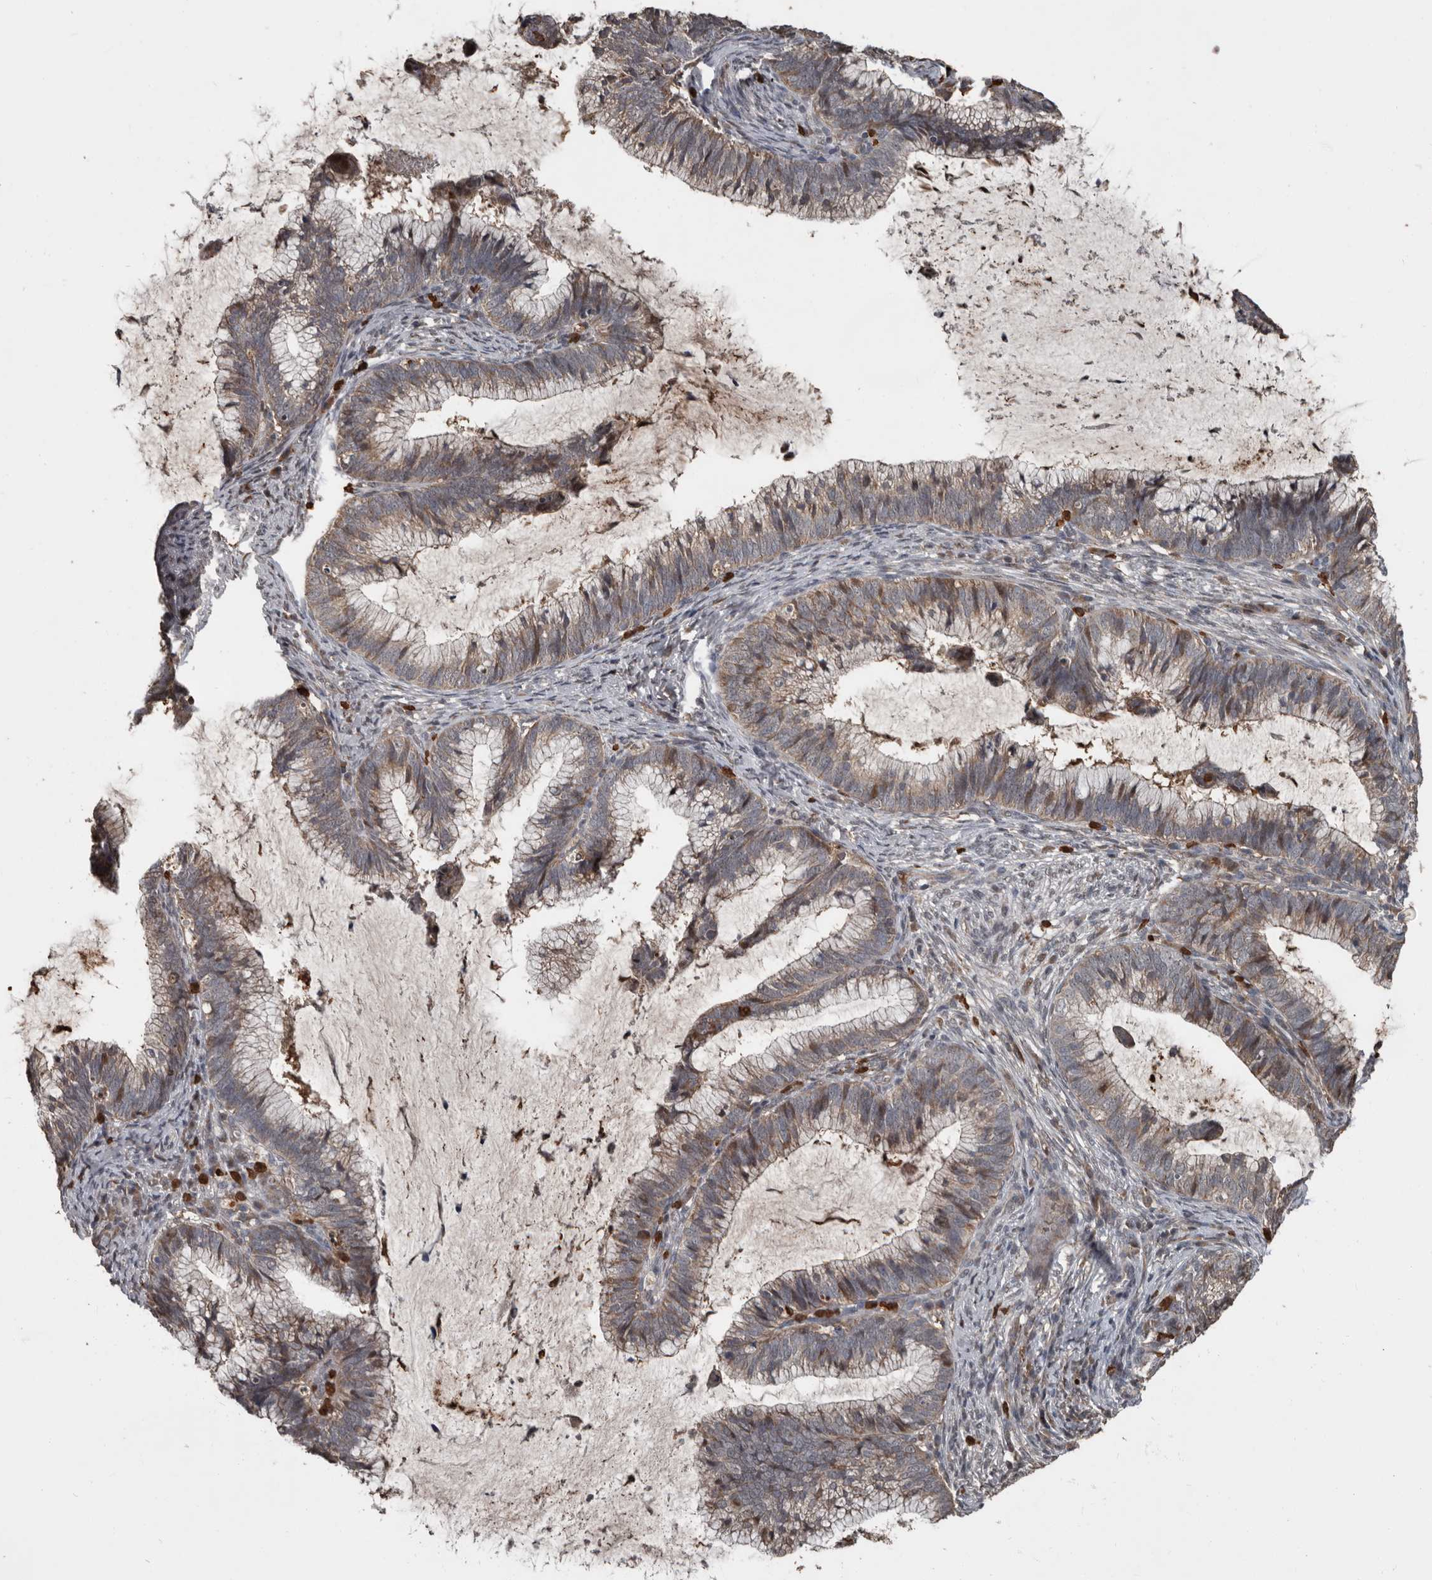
{"staining": {"intensity": "weak", "quantity": "25%-75%", "location": "cytoplasmic/membranous"}, "tissue": "cervical cancer", "cell_type": "Tumor cells", "image_type": "cancer", "snomed": [{"axis": "morphology", "description": "Adenocarcinoma, NOS"}, {"axis": "topography", "description": "Cervix"}], "caption": "Protein staining demonstrates weak cytoplasmic/membranous positivity in approximately 25%-75% of tumor cells in adenocarcinoma (cervical). Nuclei are stained in blue.", "gene": "FSBP", "patient": {"sex": "female", "age": 36}}